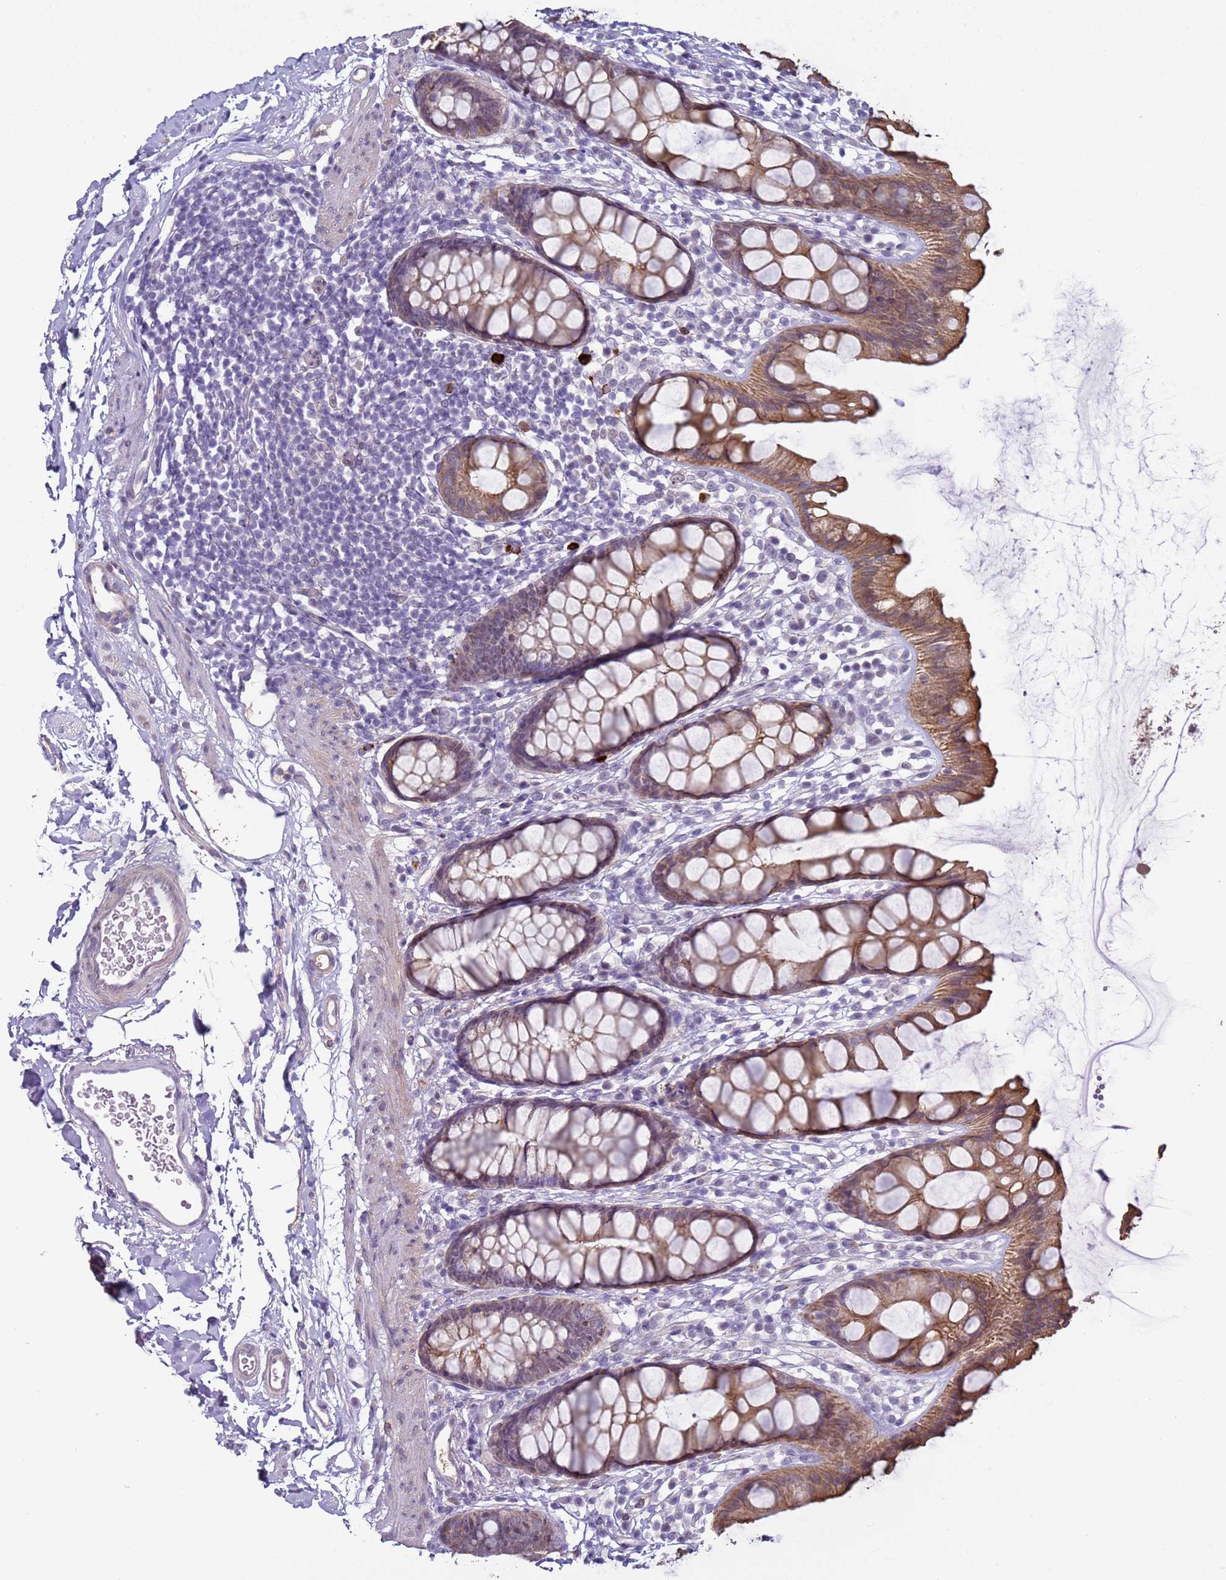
{"staining": {"intensity": "moderate", "quantity": ">75%", "location": "cytoplasmic/membranous"}, "tissue": "rectum", "cell_type": "Glandular cells", "image_type": "normal", "snomed": [{"axis": "morphology", "description": "Normal tissue, NOS"}, {"axis": "topography", "description": "Rectum"}], "caption": "Rectum stained for a protein shows moderate cytoplasmic/membranous positivity in glandular cells.", "gene": "NPAP1", "patient": {"sex": "female", "age": 65}}